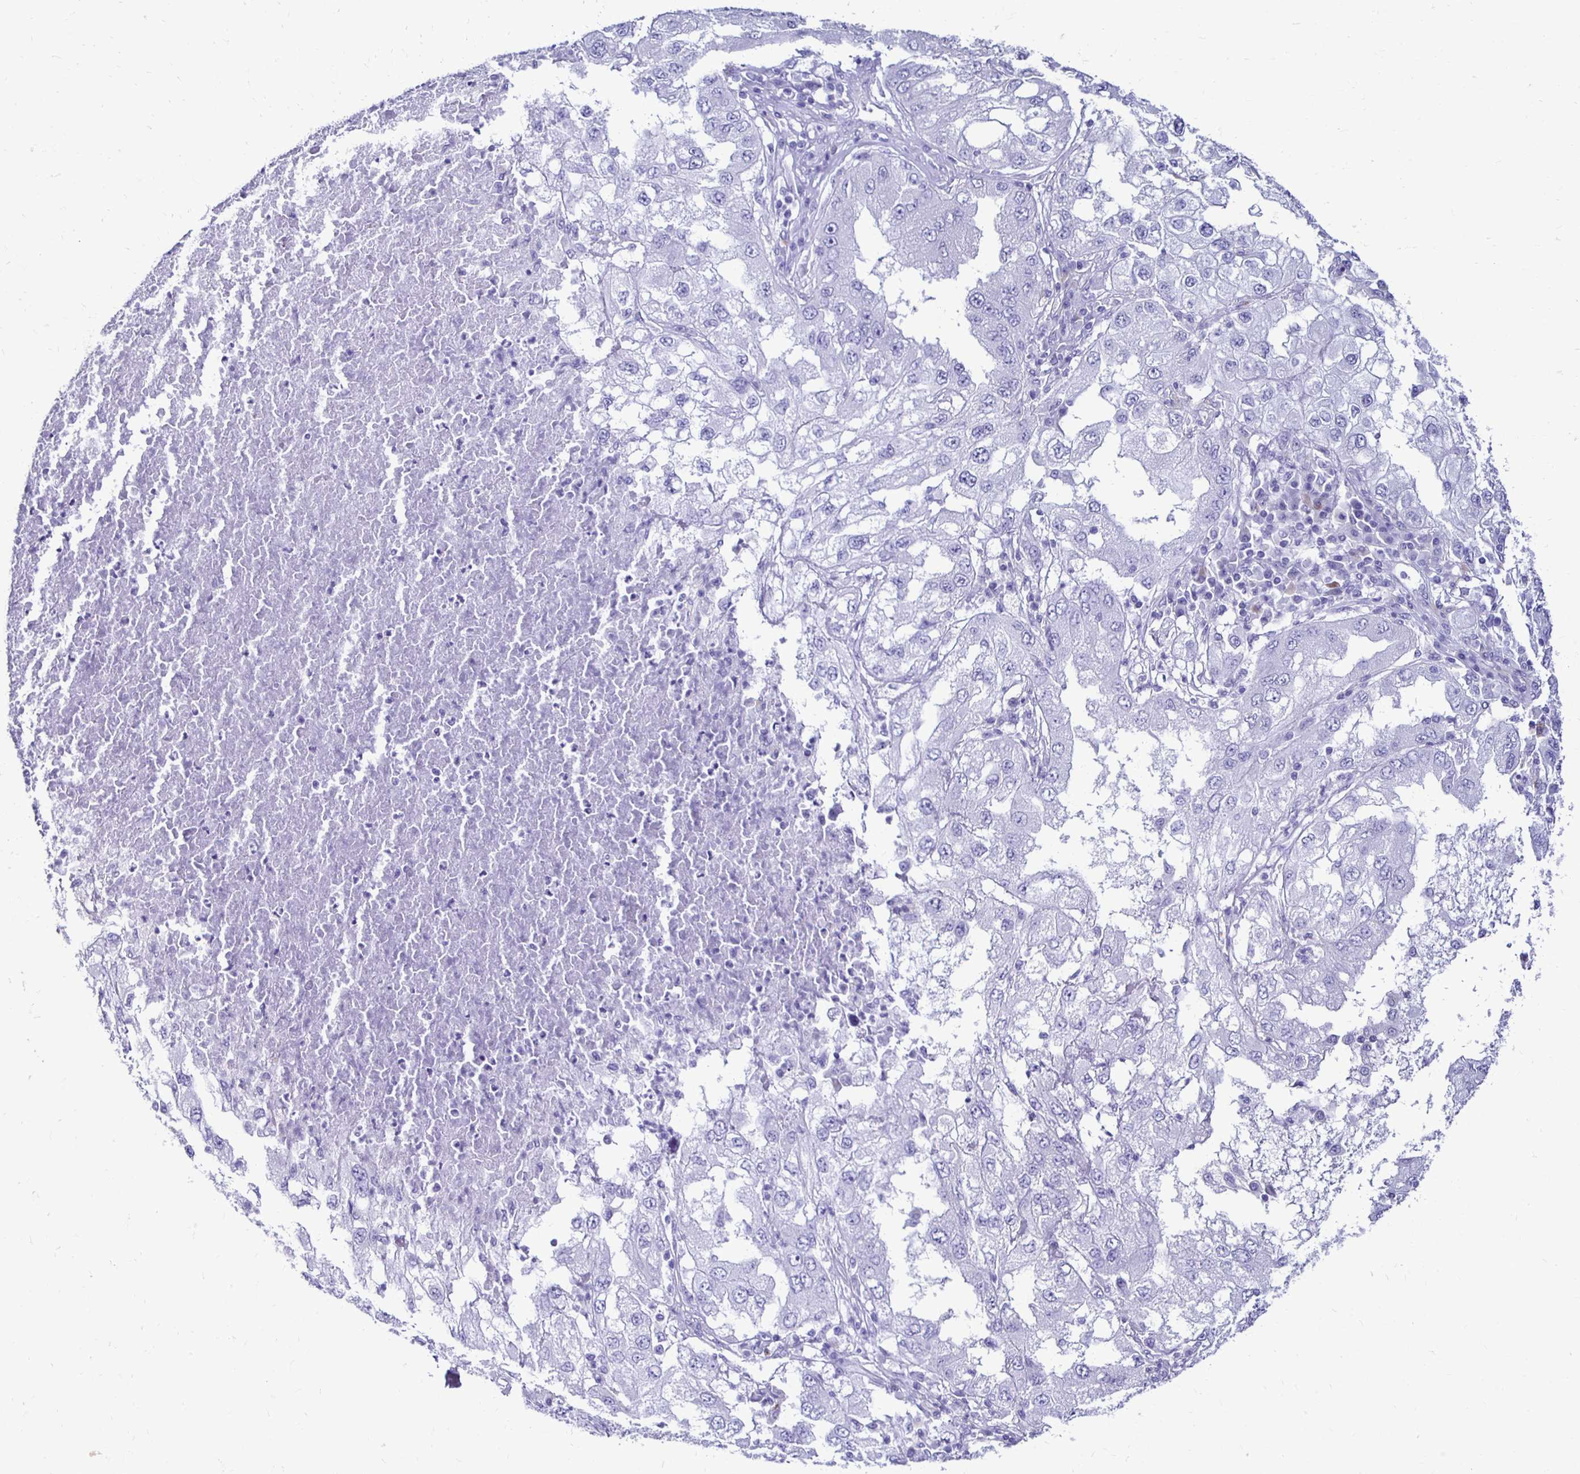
{"staining": {"intensity": "negative", "quantity": "none", "location": "none"}, "tissue": "lung cancer", "cell_type": "Tumor cells", "image_type": "cancer", "snomed": [{"axis": "morphology", "description": "Adenocarcinoma, NOS"}, {"axis": "morphology", "description": "Adenocarcinoma primary or metastatic"}, {"axis": "topography", "description": "Lung"}], "caption": "Micrograph shows no protein staining in tumor cells of lung cancer (adenocarcinoma) tissue.", "gene": "CST5", "patient": {"sex": "male", "age": 74}}